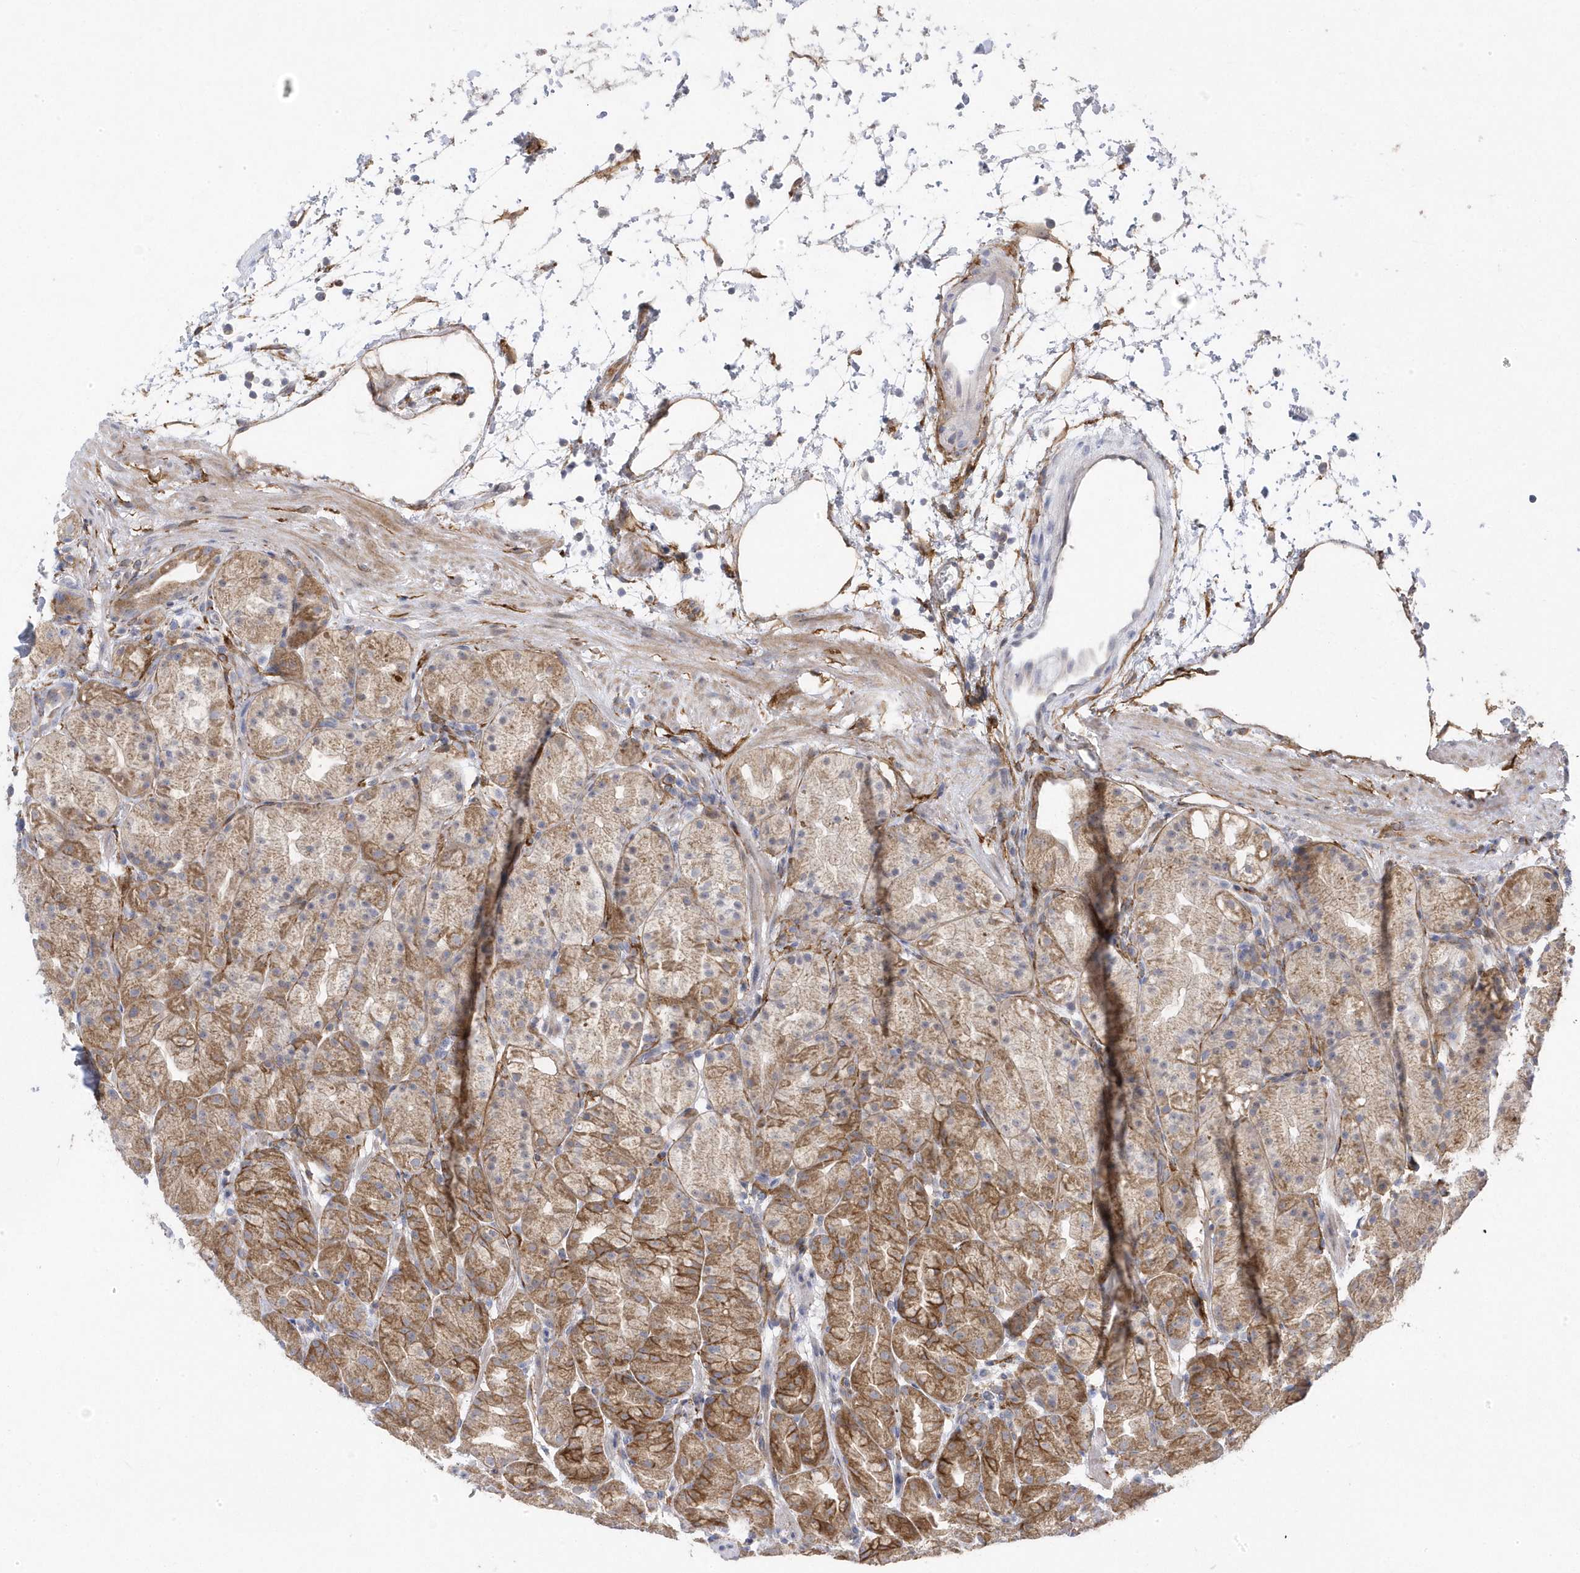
{"staining": {"intensity": "strong", "quantity": "25%-75%", "location": "cytoplasmic/membranous"}, "tissue": "stomach", "cell_type": "Glandular cells", "image_type": "normal", "snomed": [{"axis": "morphology", "description": "Normal tissue, NOS"}, {"axis": "topography", "description": "Stomach, upper"}], "caption": "Immunohistochemistry micrograph of normal stomach stained for a protein (brown), which exhibits high levels of strong cytoplasmic/membranous expression in approximately 25%-75% of glandular cells.", "gene": "ANAPC1", "patient": {"sex": "male", "age": 48}}